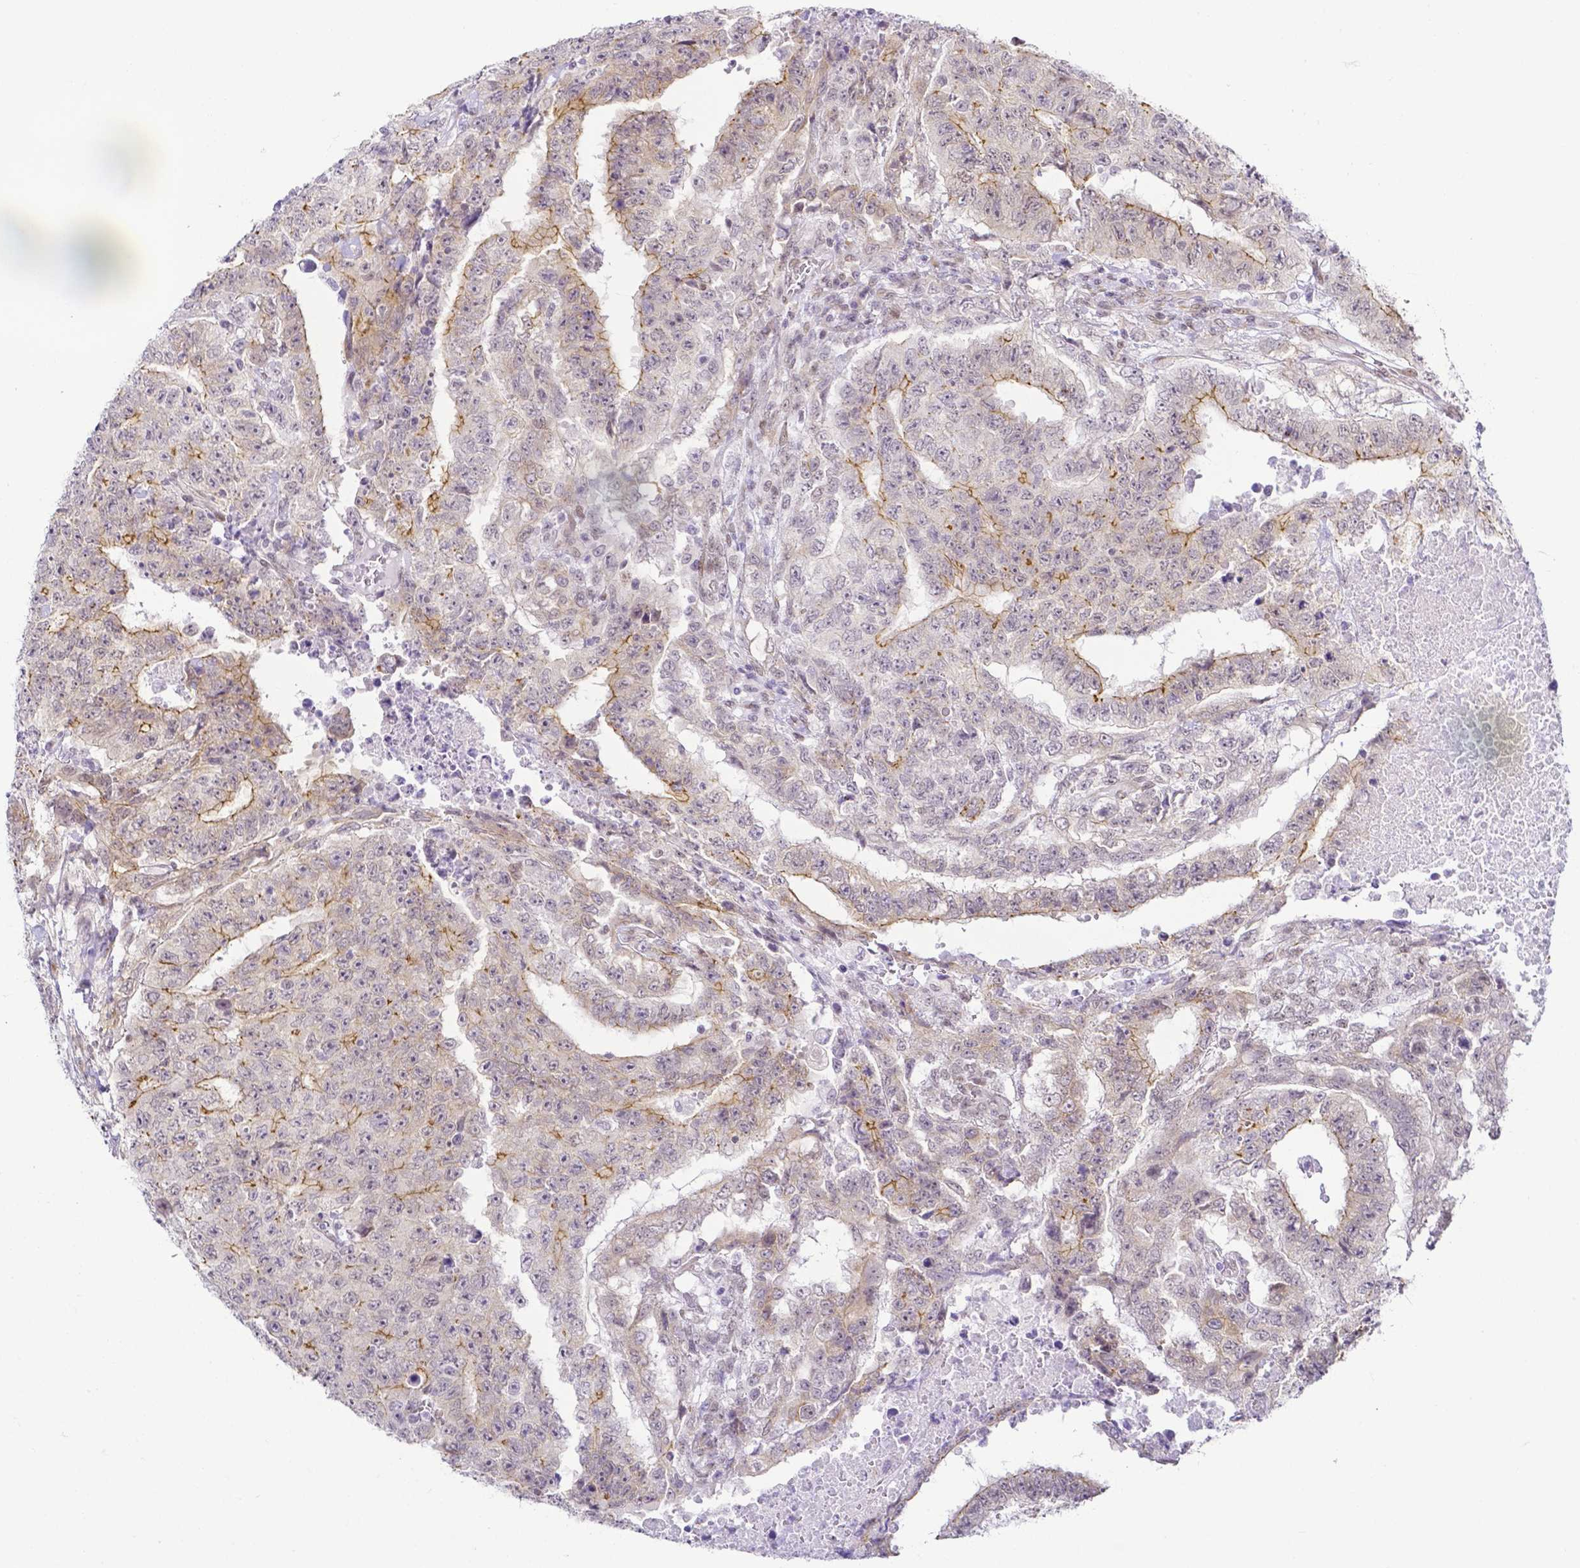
{"staining": {"intensity": "moderate", "quantity": "<25%", "location": "cytoplasmic/membranous,nuclear"}, "tissue": "testis cancer", "cell_type": "Tumor cells", "image_type": "cancer", "snomed": [{"axis": "morphology", "description": "Carcinoma, Embryonal, NOS"}, {"axis": "topography", "description": "Testis"}], "caption": "Brown immunohistochemical staining in testis cancer (embryonal carcinoma) demonstrates moderate cytoplasmic/membranous and nuclear expression in approximately <25% of tumor cells. (DAB IHC, brown staining for protein, blue staining for nuclei).", "gene": "FAM83G", "patient": {"sex": "male", "age": 24}}